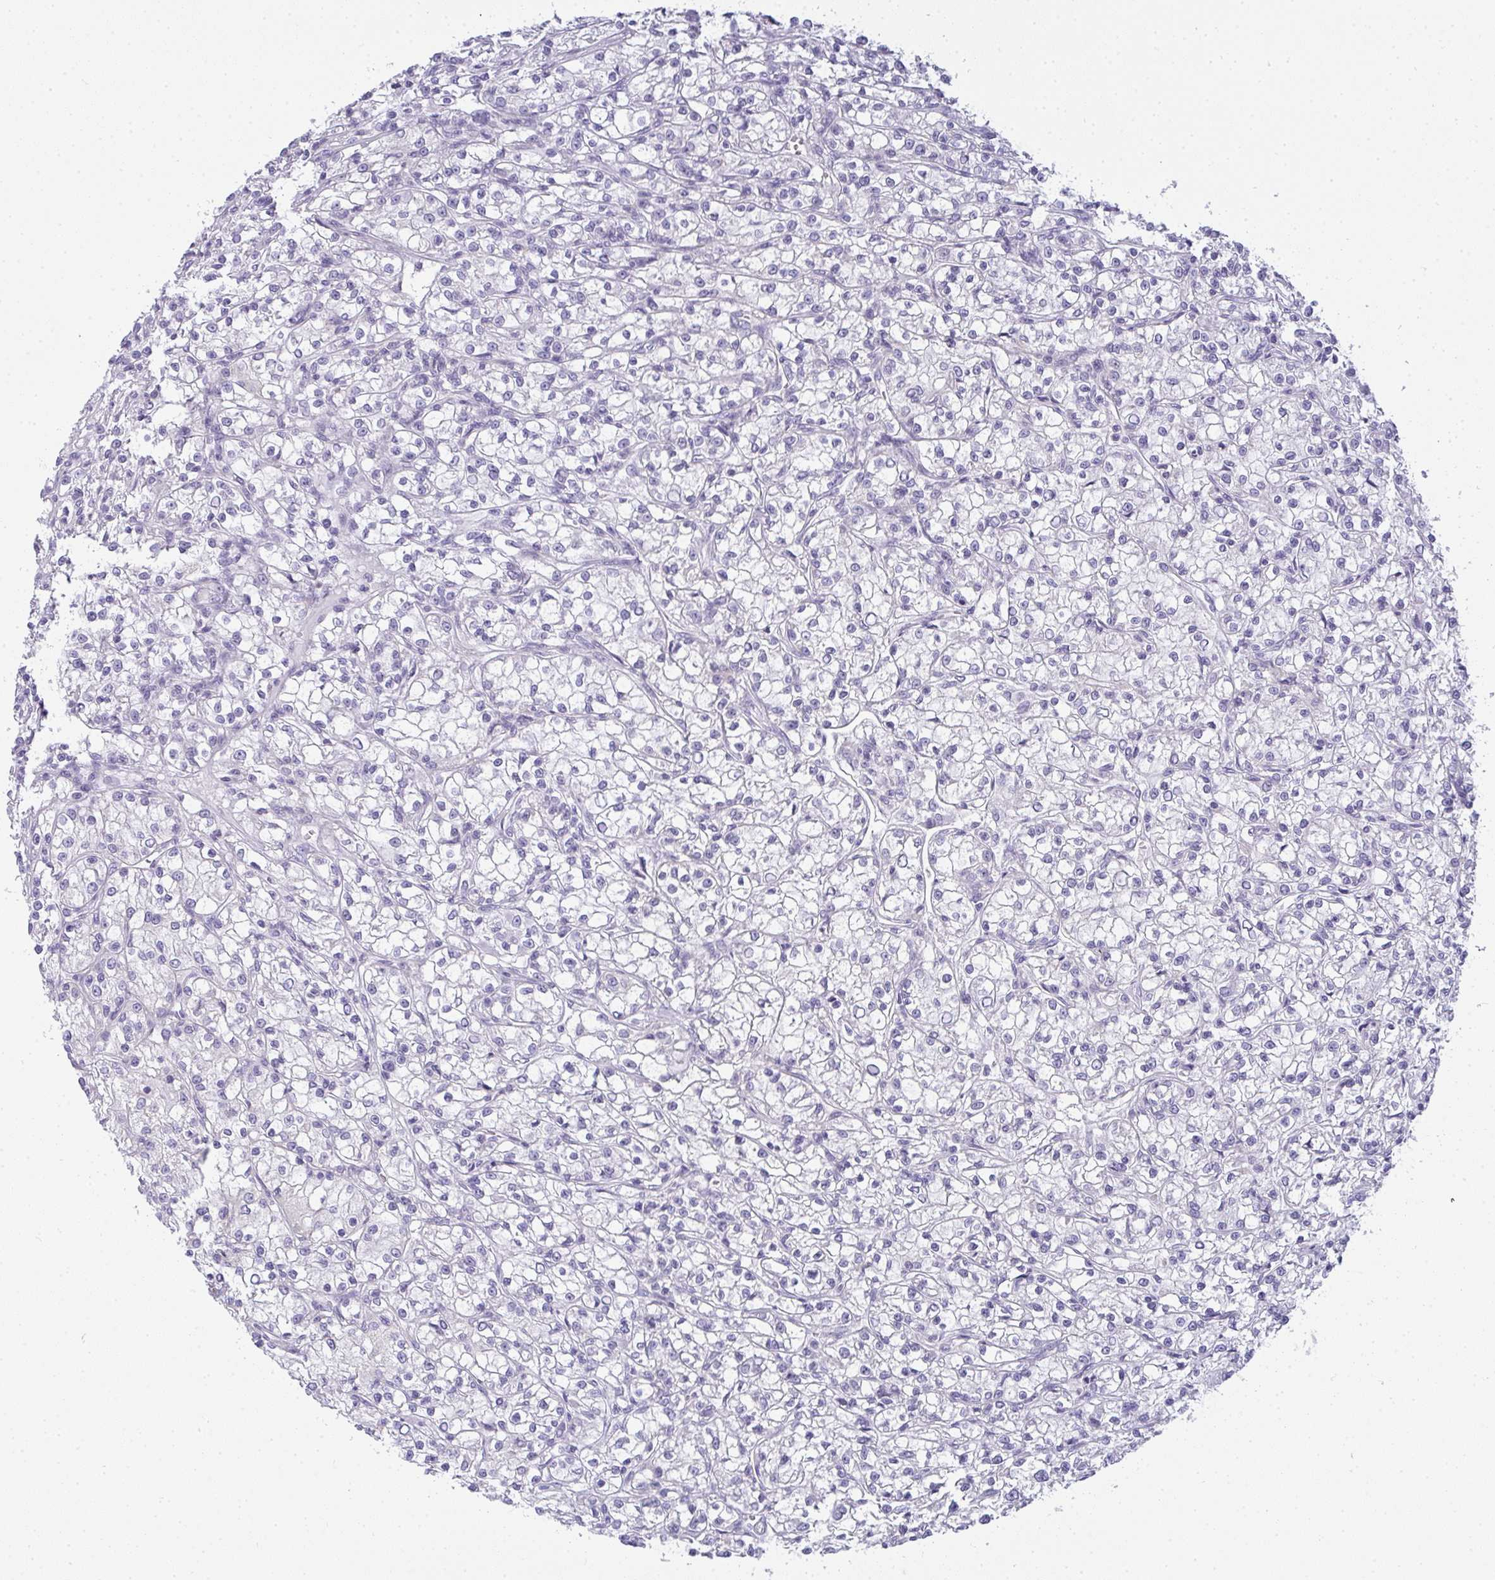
{"staining": {"intensity": "negative", "quantity": "none", "location": "none"}, "tissue": "renal cancer", "cell_type": "Tumor cells", "image_type": "cancer", "snomed": [{"axis": "morphology", "description": "Adenocarcinoma, NOS"}, {"axis": "topography", "description": "Kidney"}], "caption": "Tumor cells are negative for protein expression in human adenocarcinoma (renal). (Brightfield microscopy of DAB immunohistochemistry (IHC) at high magnification).", "gene": "GSDMB", "patient": {"sex": "female", "age": 59}}